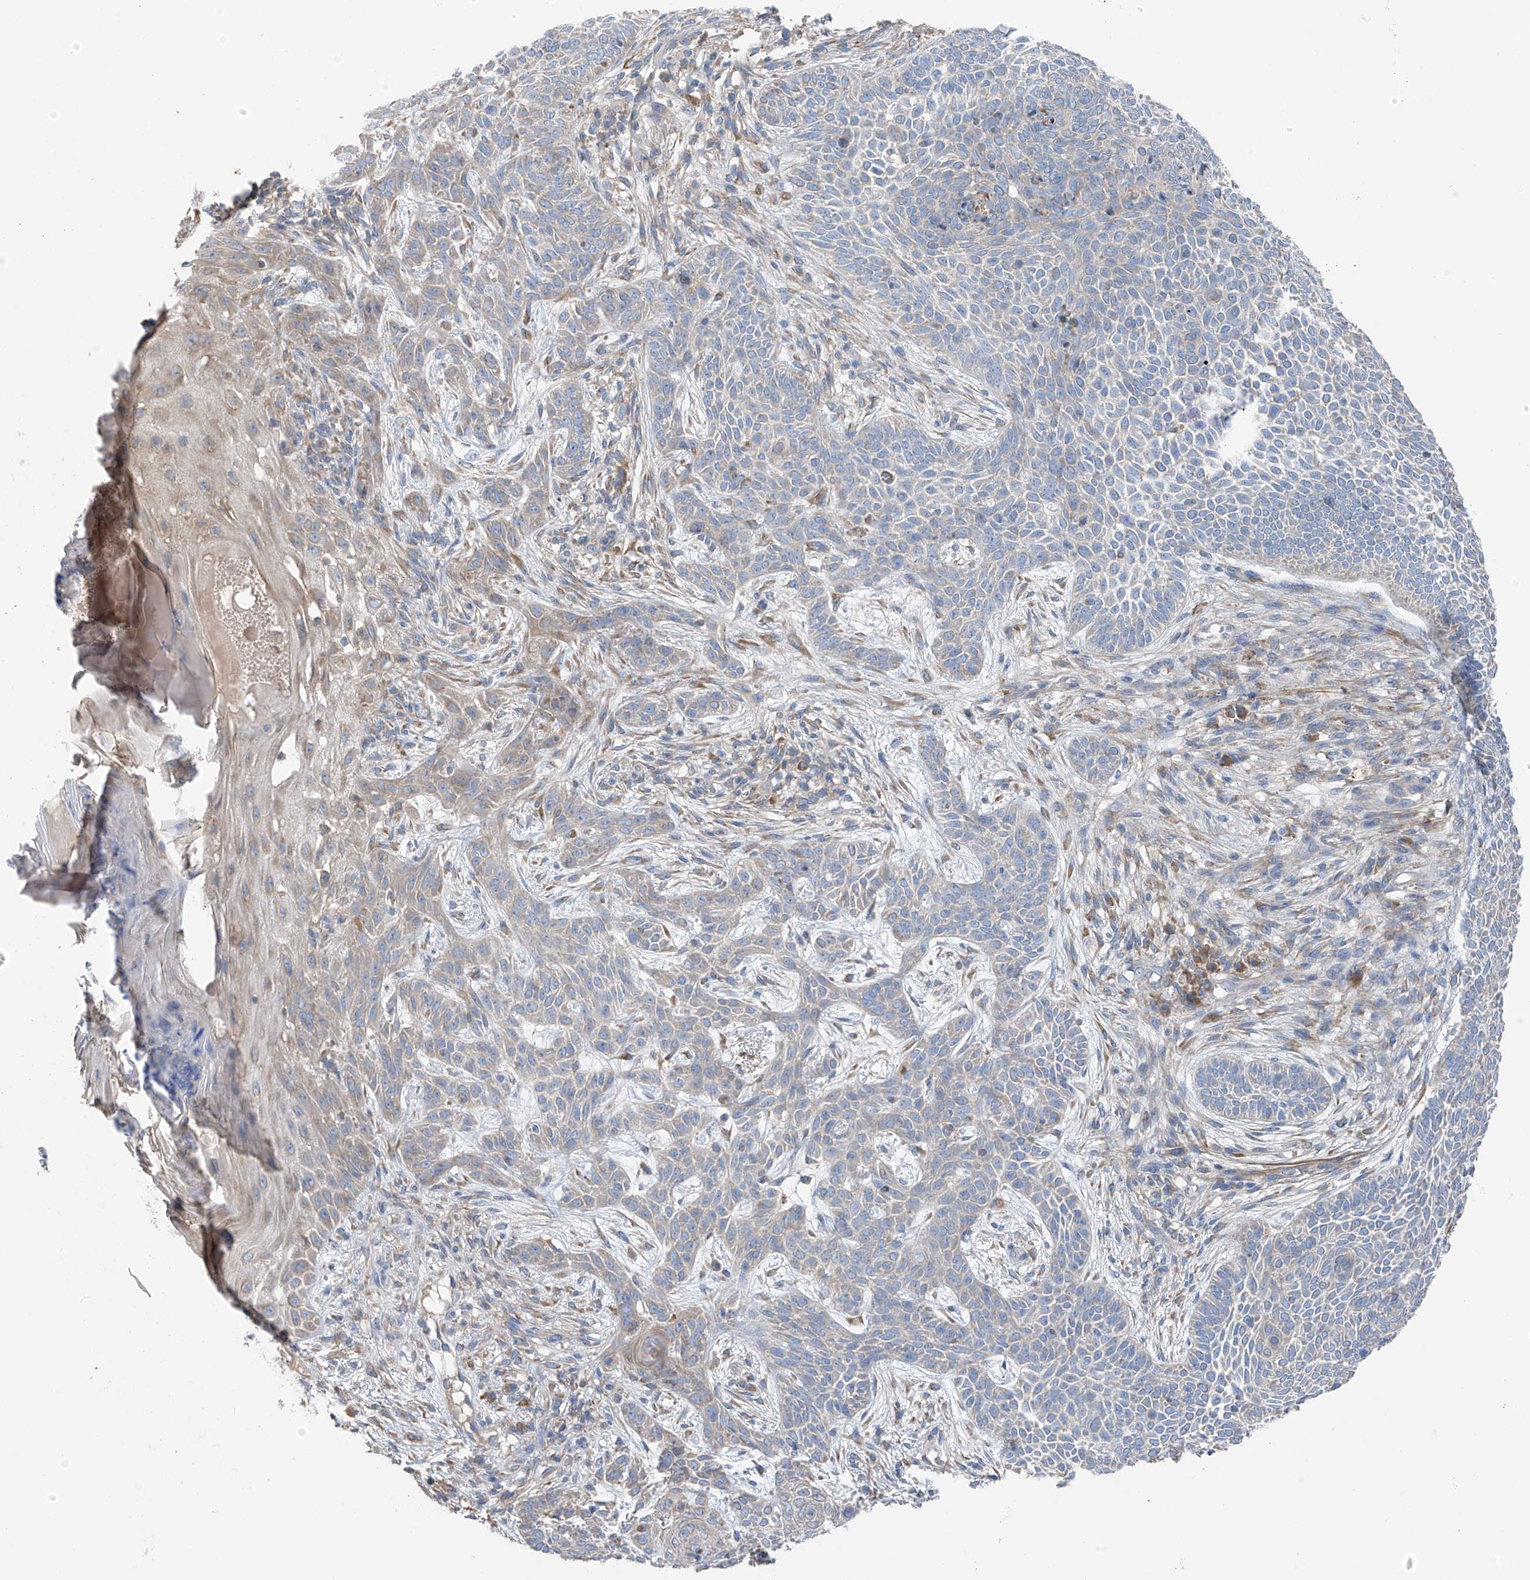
{"staining": {"intensity": "negative", "quantity": "none", "location": "none"}, "tissue": "skin cancer", "cell_type": "Tumor cells", "image_type": "cancer", "snomed": [{"axis": "morphology", "description": "Basal cell carcinoma"}, {"axis": "topography", "description": "Skin"}], "caption": "The histopathology image displays no significant expression in tumor cells of skin cancer (basal cell carcinoma).", "gene": "GALNTL6", "patient": {"sex": "male", "age": 85}}